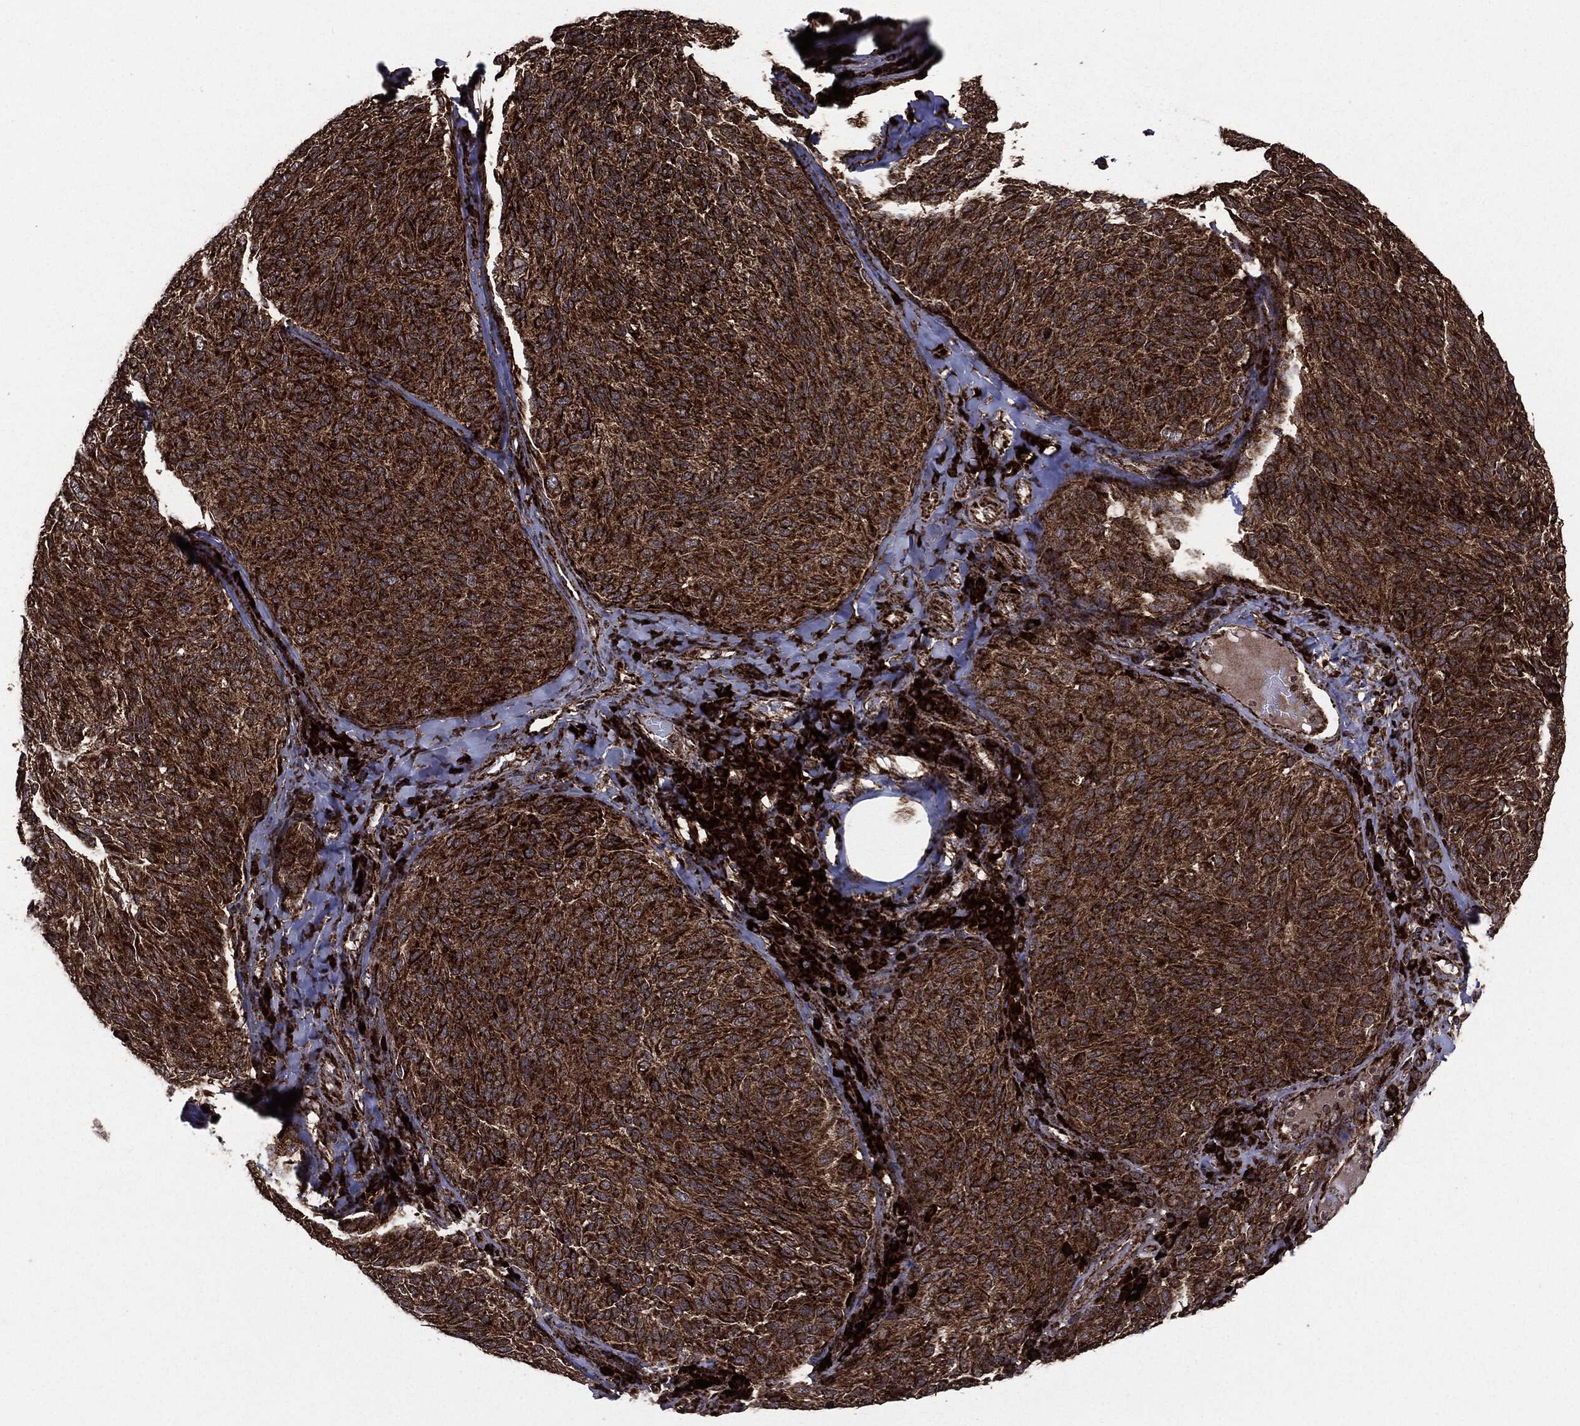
{"staining": {"intensity": "strong", "quantity": ">75%", "location": "cytoplasmic/membranous"}, "tissue": "melanoma", "cell_type": "Tumor cells", "image_type": "cancer", "snomed": [{"axis": "morphology", "description": "Malignant melanoma, NOS"}, {"axis": "topography", "description": "Skin"}], "caption": "Protein staining by IHC shows strong cytoplasmic/membranous expression in about >75% of tumor cells in malignant melanoma.", "gene": "MAP2K1", "patient": {"sex": "female", "age": 73}}